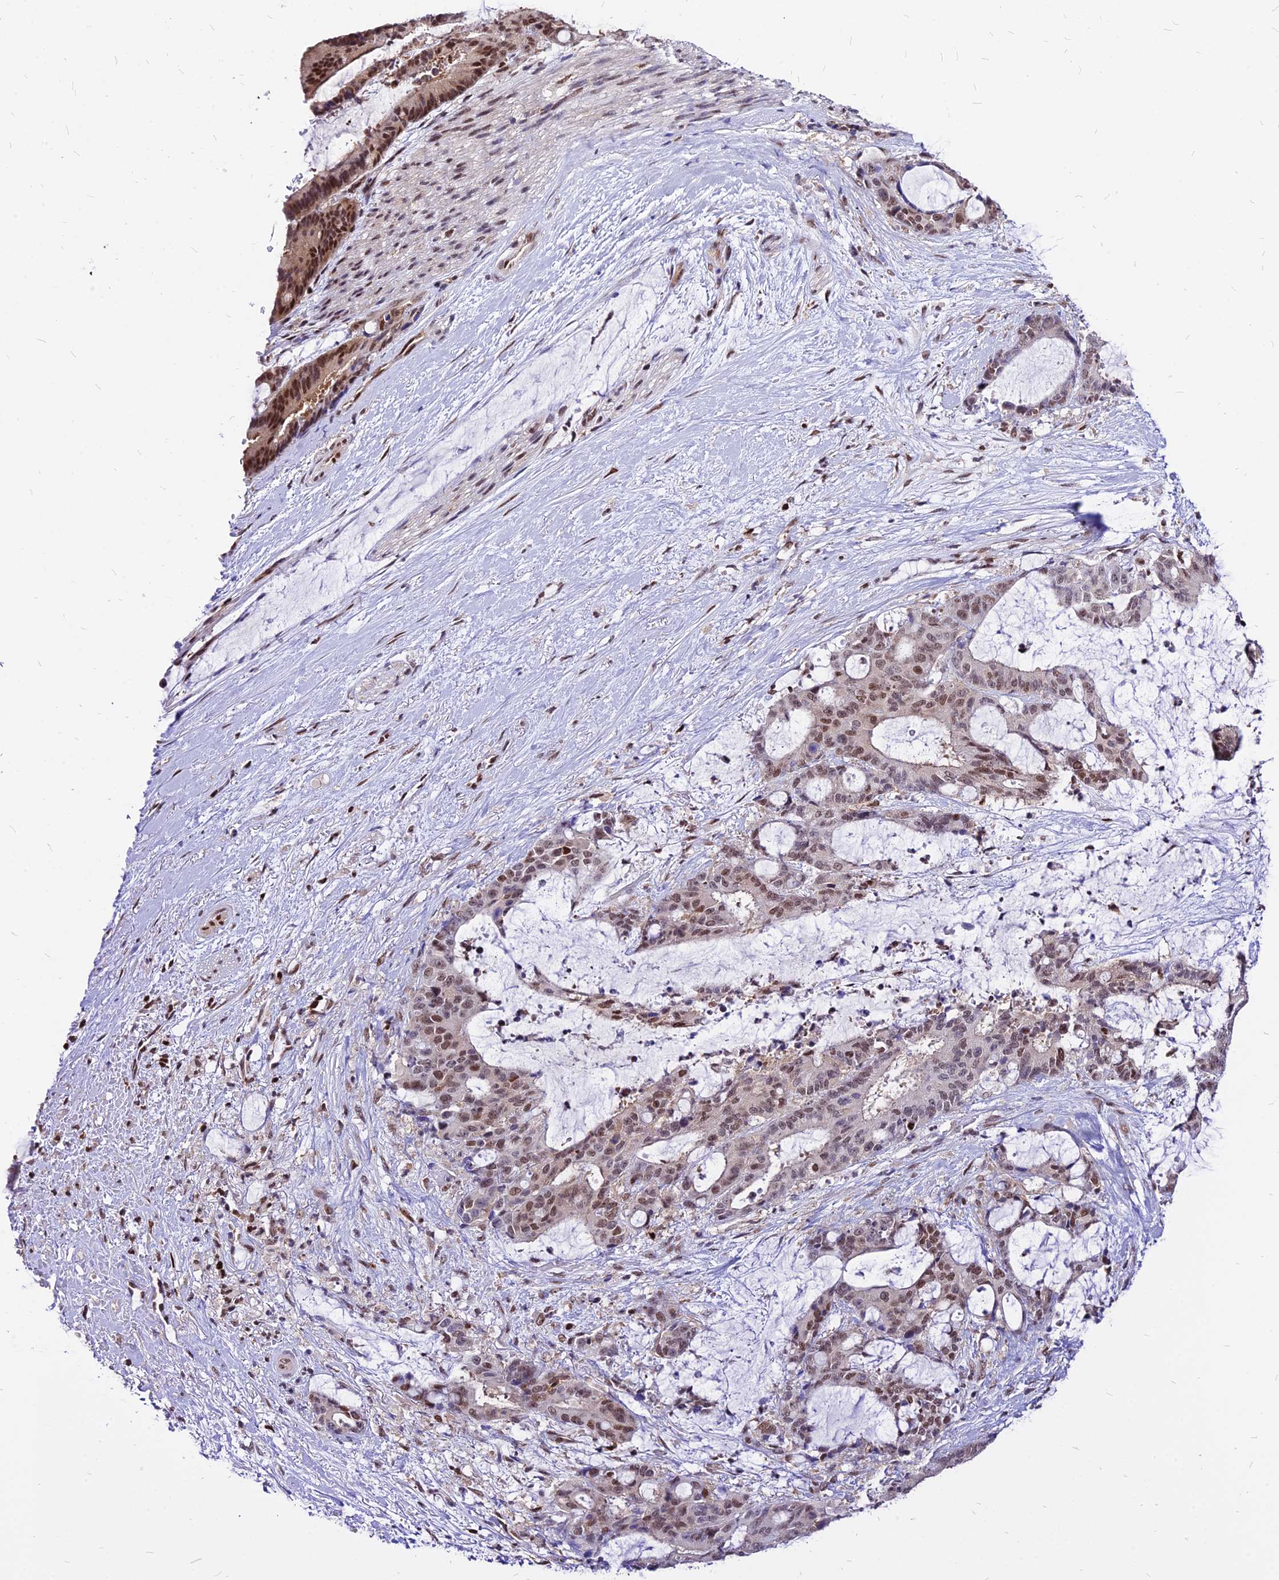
{"staining": {"intensity": "moderate", "quantity": ">75%", "location": "nuclear"}, "tissue": "liver cancer", "cell_type": "Tumor cells", "image_type": "cancer", "snomed": [{"axis": "morphology", "description": "Normal tissue, NOS"}, {"axis": "morphology", "description": "Cholangiocarcinoma"}, {"axis": "topography", "description": "Liver"}, {"axis": "topography", "description": "Peripheral nerve tissue"}], "caption": "IHC (DAB) staining of human liver cholangiocarcinoma shows moderate nuclear protein expression in about >75% of tumor cells.", "gene": "PAXX", "patient": {"sex": "female", "age": 73}}